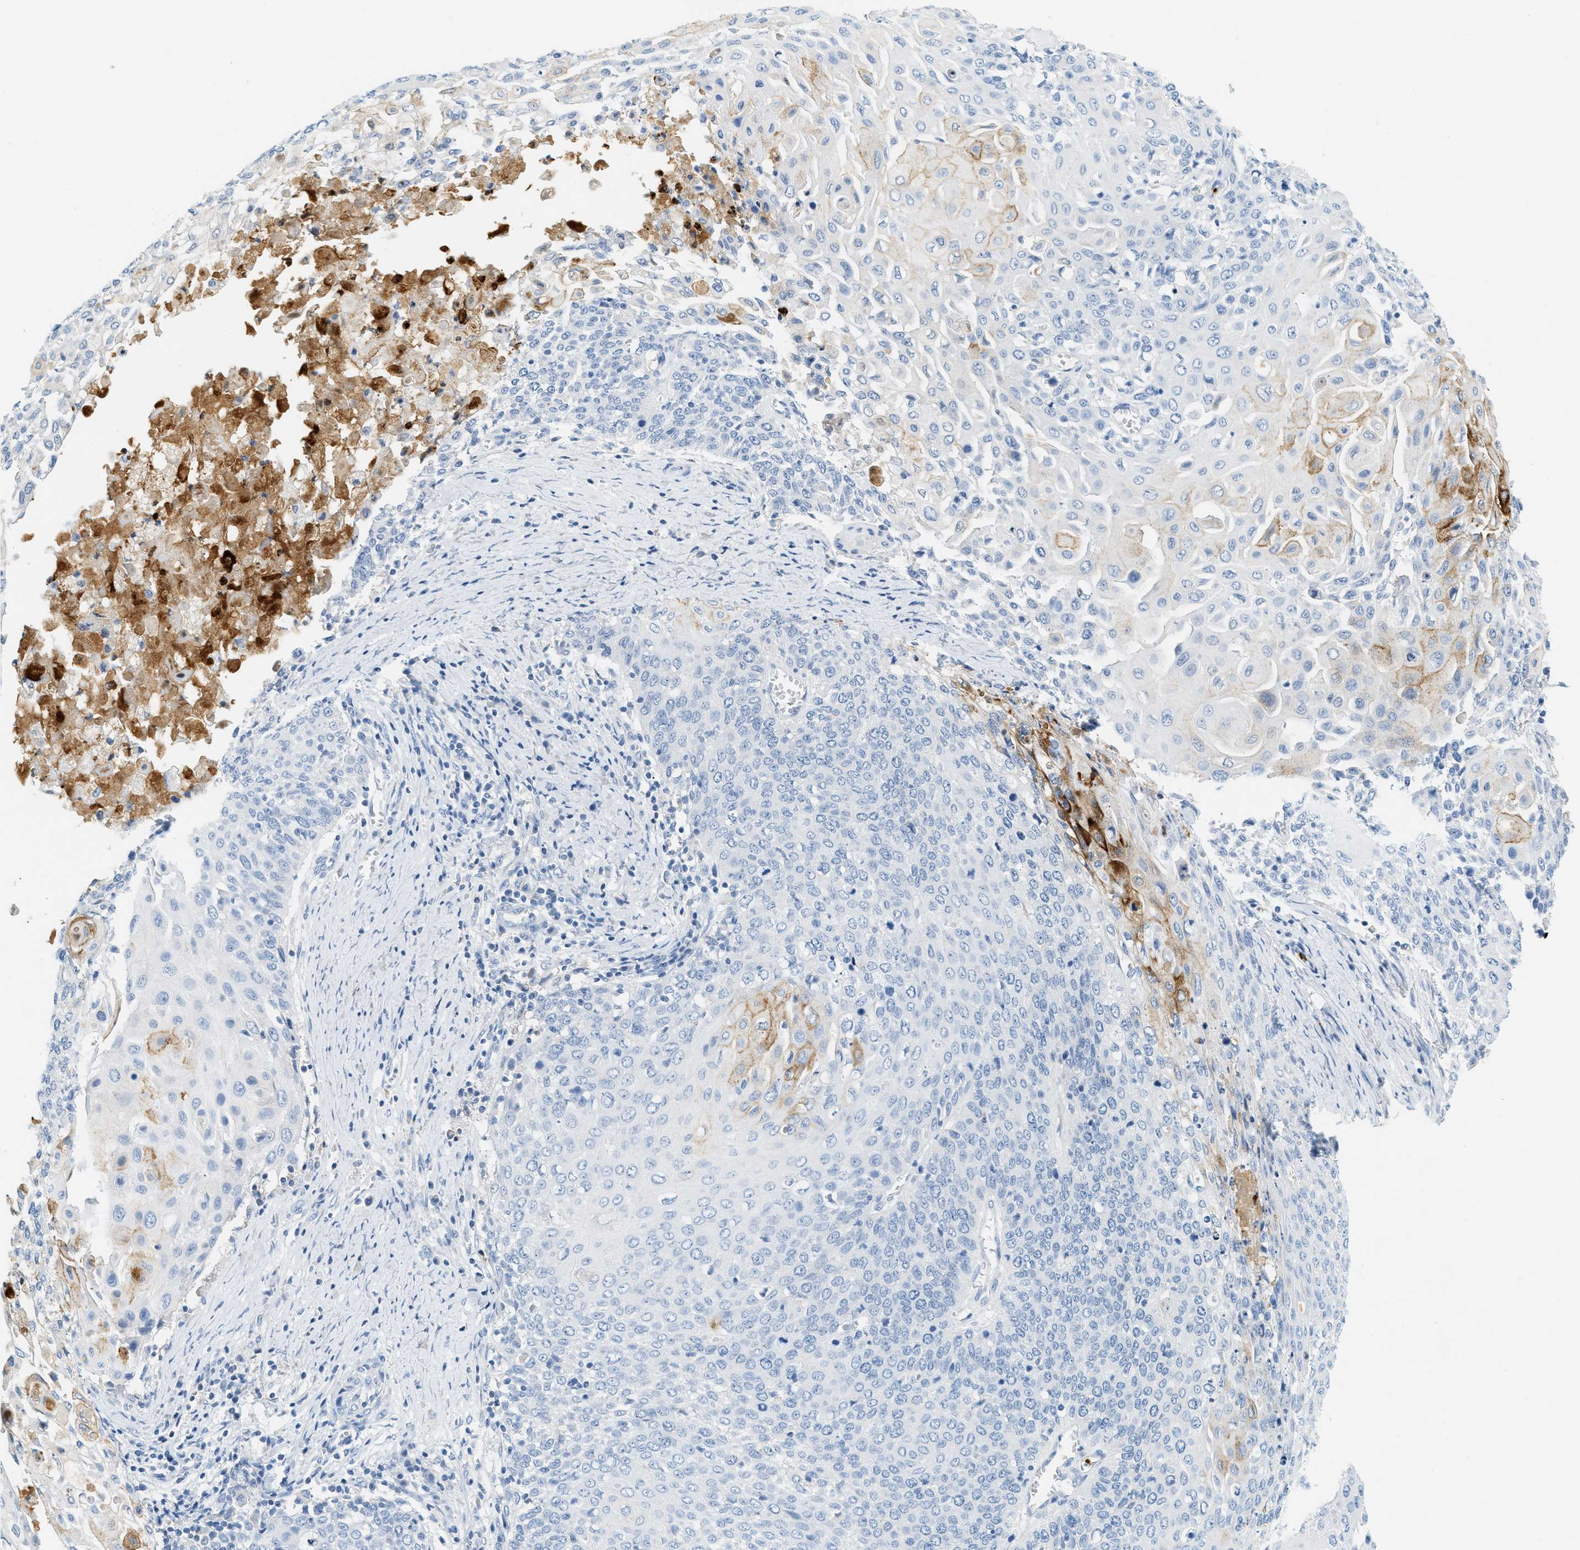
{"staining": {"intensity": "moderate", "quantity": "<25%", "location": "cytoplasmic/membranous"}, "tissue": "cervical cancer", "cell_type": "Tumor cells", "image_type": "cancer", "snomed": [{"axis": "morphology", "description": "Squamous cell carcinoma, NOS"}, {"axis": "topography", "description": "Cervix"}], "caption": "The histopathology image displays immunohistochemical staining of cervical cancer (squamous cell carcinoma). There is moderate cytoplasmic/membranous positivity is present in approximately <25% of tumor cells.", "gene": "LCN2", "patient": {"sex": "female", "age": 39}}